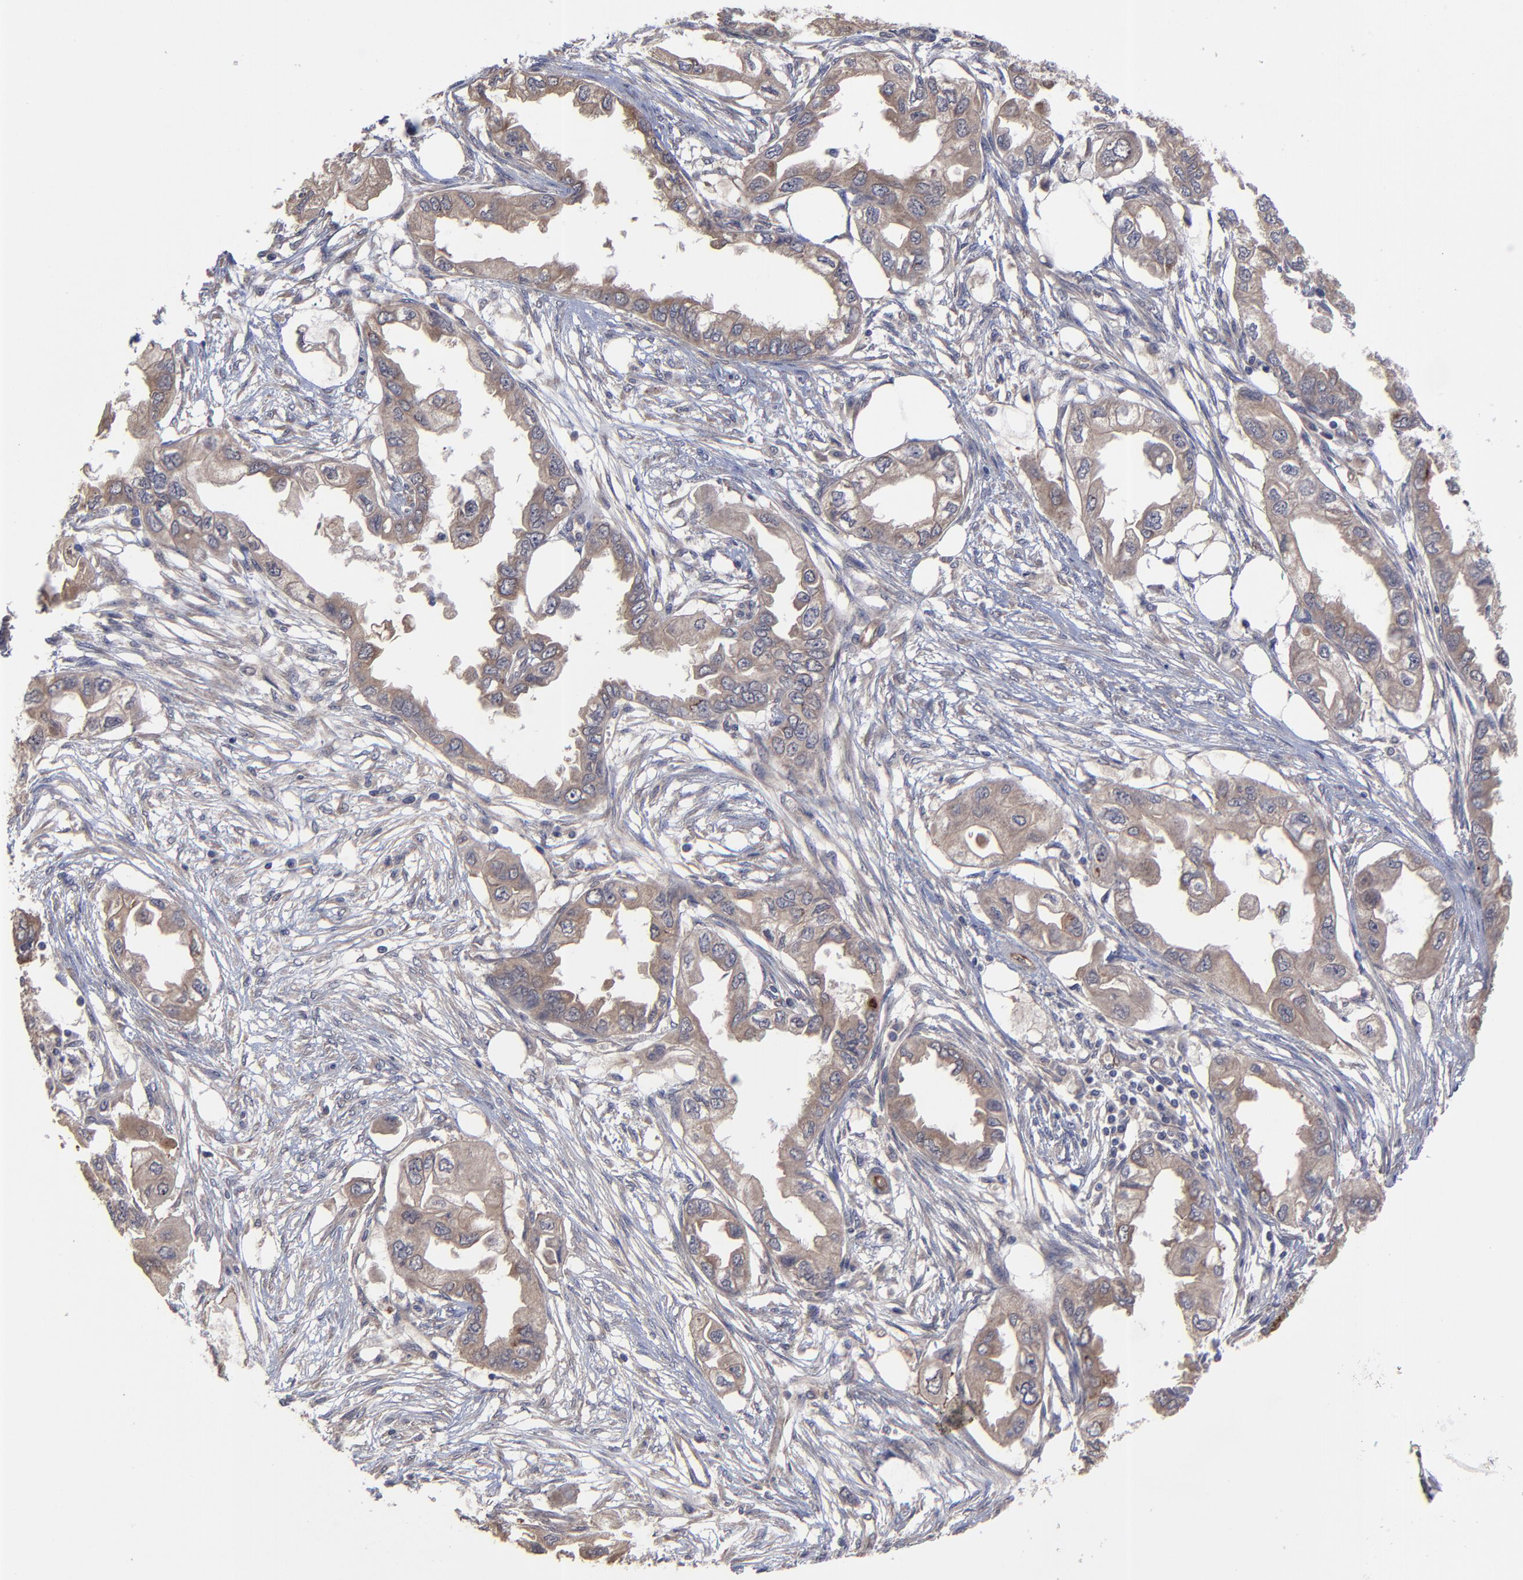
{"staining": {"intensity": "moderate", "quantity": ">75%", "location": "cytoplasmic/membranous"}, "tissue": "endometrial cancer", "cell_type": "Tumor cells", "image_type": "cancer", "snomed": [{"axis": "morphology", "description": "Adenocarcinoma, NOS"}, {"axis": "topography", "description": "Endometrium"}], "caption": "Immunohistochemistry (IHC) of human endometrial cancer (adenocarcinoma) reveals medium levels of moderate cytoplasmic/membranous expression in about >75% of tumor cells.", "gene": "ZNF780B", "patient": {"sex": "female", "age": 67}}